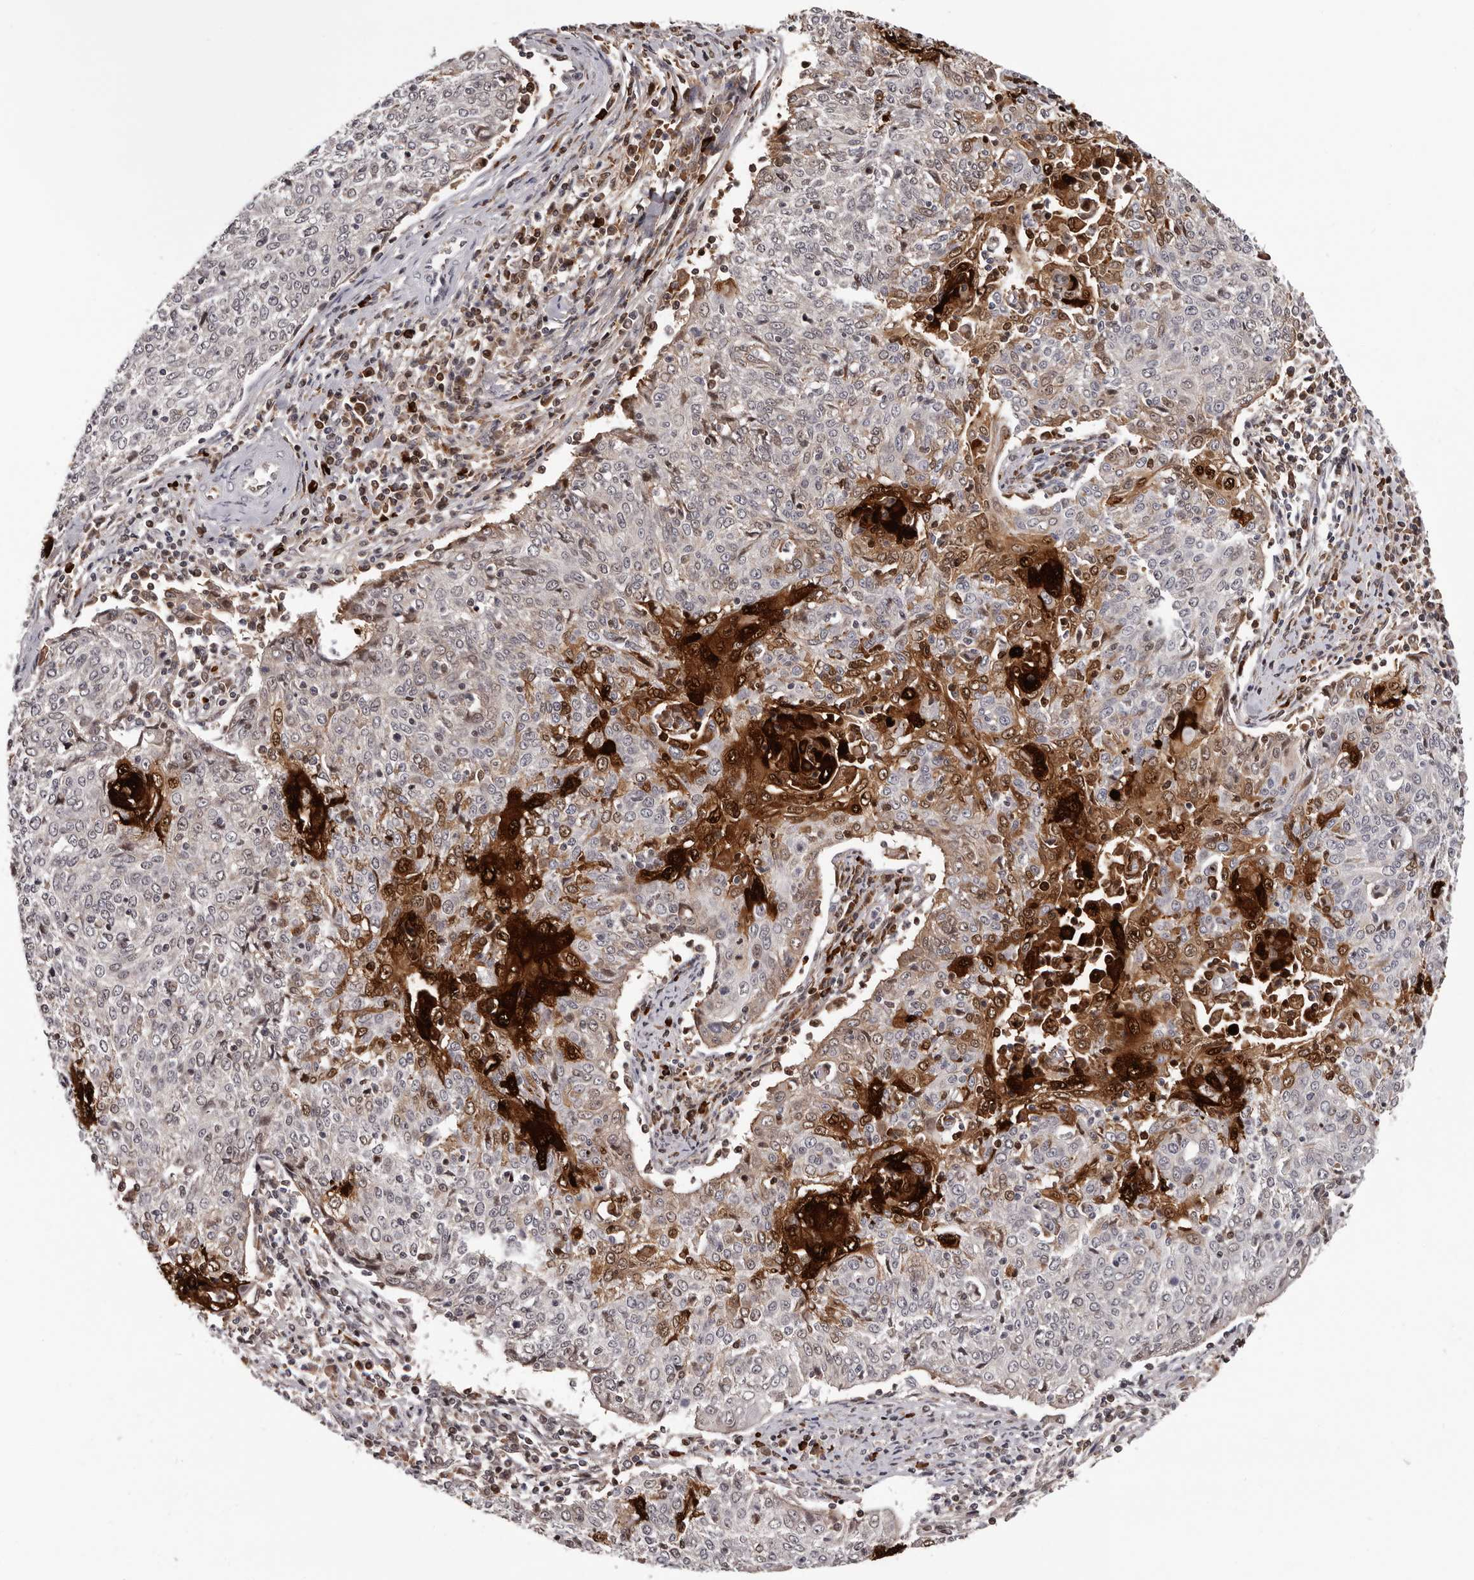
{"staining": {"intensity": "strong", "quantity": "25%-75%", "location": "cytoplasmic/membranous,nuclear"}, "tissue": "cervical cancer", "cell_type": "Tumor cells", "image_type": "cancer", "snomed": [{"axis": "morphology", "description": "Squamous cell carcinoma, NOS"}, {"axis": "topography", "description": "Cervix"}], "caption": "IHC image of human squamous cell carcinoma (cervical) stained for a protein (brown), which demonstrates high levels of strong cytoplasmic/membranous and nuclear positivity in approximately 25%-75% of tumor cells.", "gene": "MED8", "patient": {"sex": "female", "age": 48}}